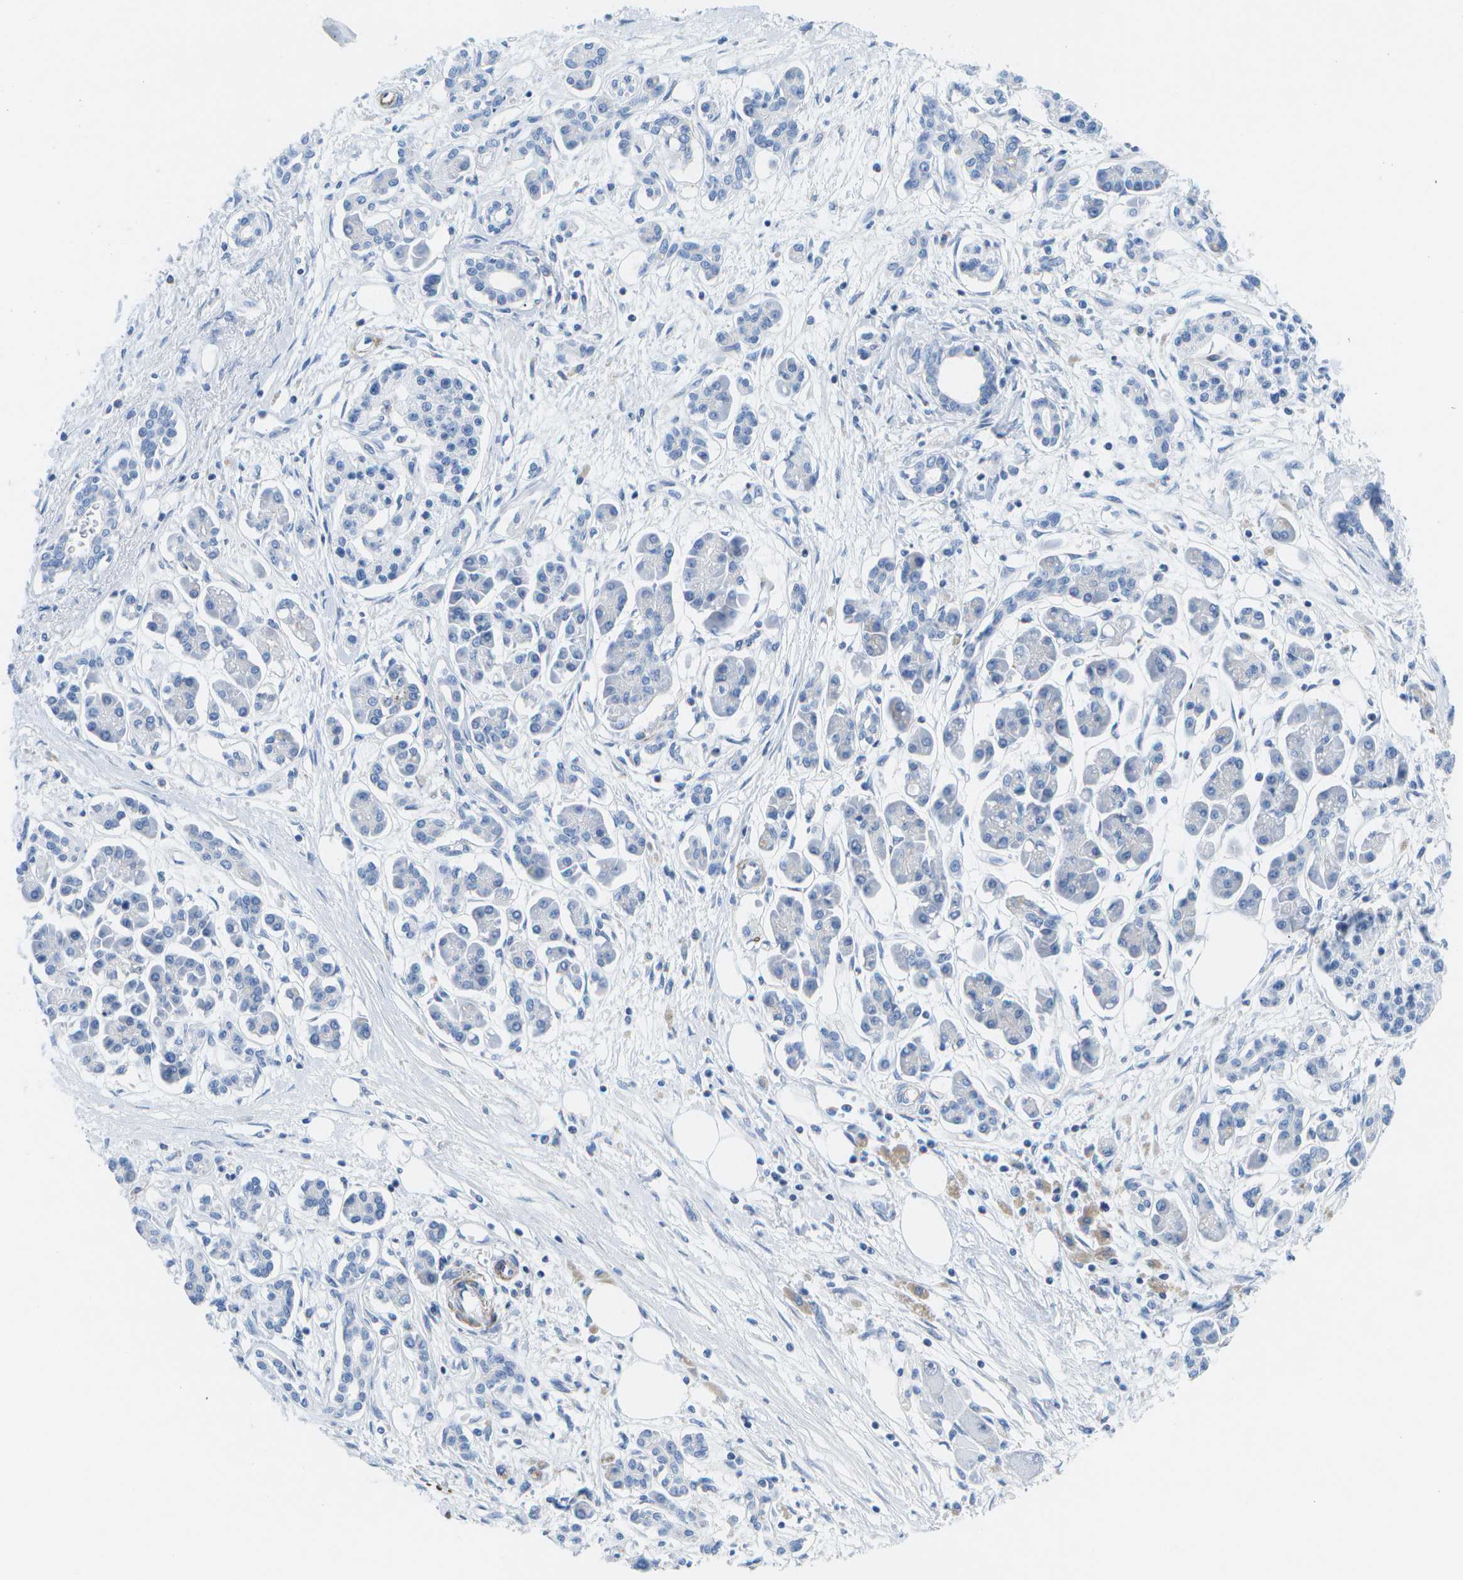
{"staining": {"intensity": "negative", "quantity": "none", "location": "none"}, "tissue": "pancreatic cancer", "cell_type": "Tumor cells", "image_type": "cancer", "snomed": [{"axis": "morphology", "description": "Adenocarcinoma, NOS"}, {"axis": "topography", "description": "Pancreas"}], "caption": "Pancreatic adenocarcinoma was stained to show a protein in brown. There is no significant positivity in tumor cells.", "gene": "ADGRG6", "patient": {"sex": "female", "age": 77}}